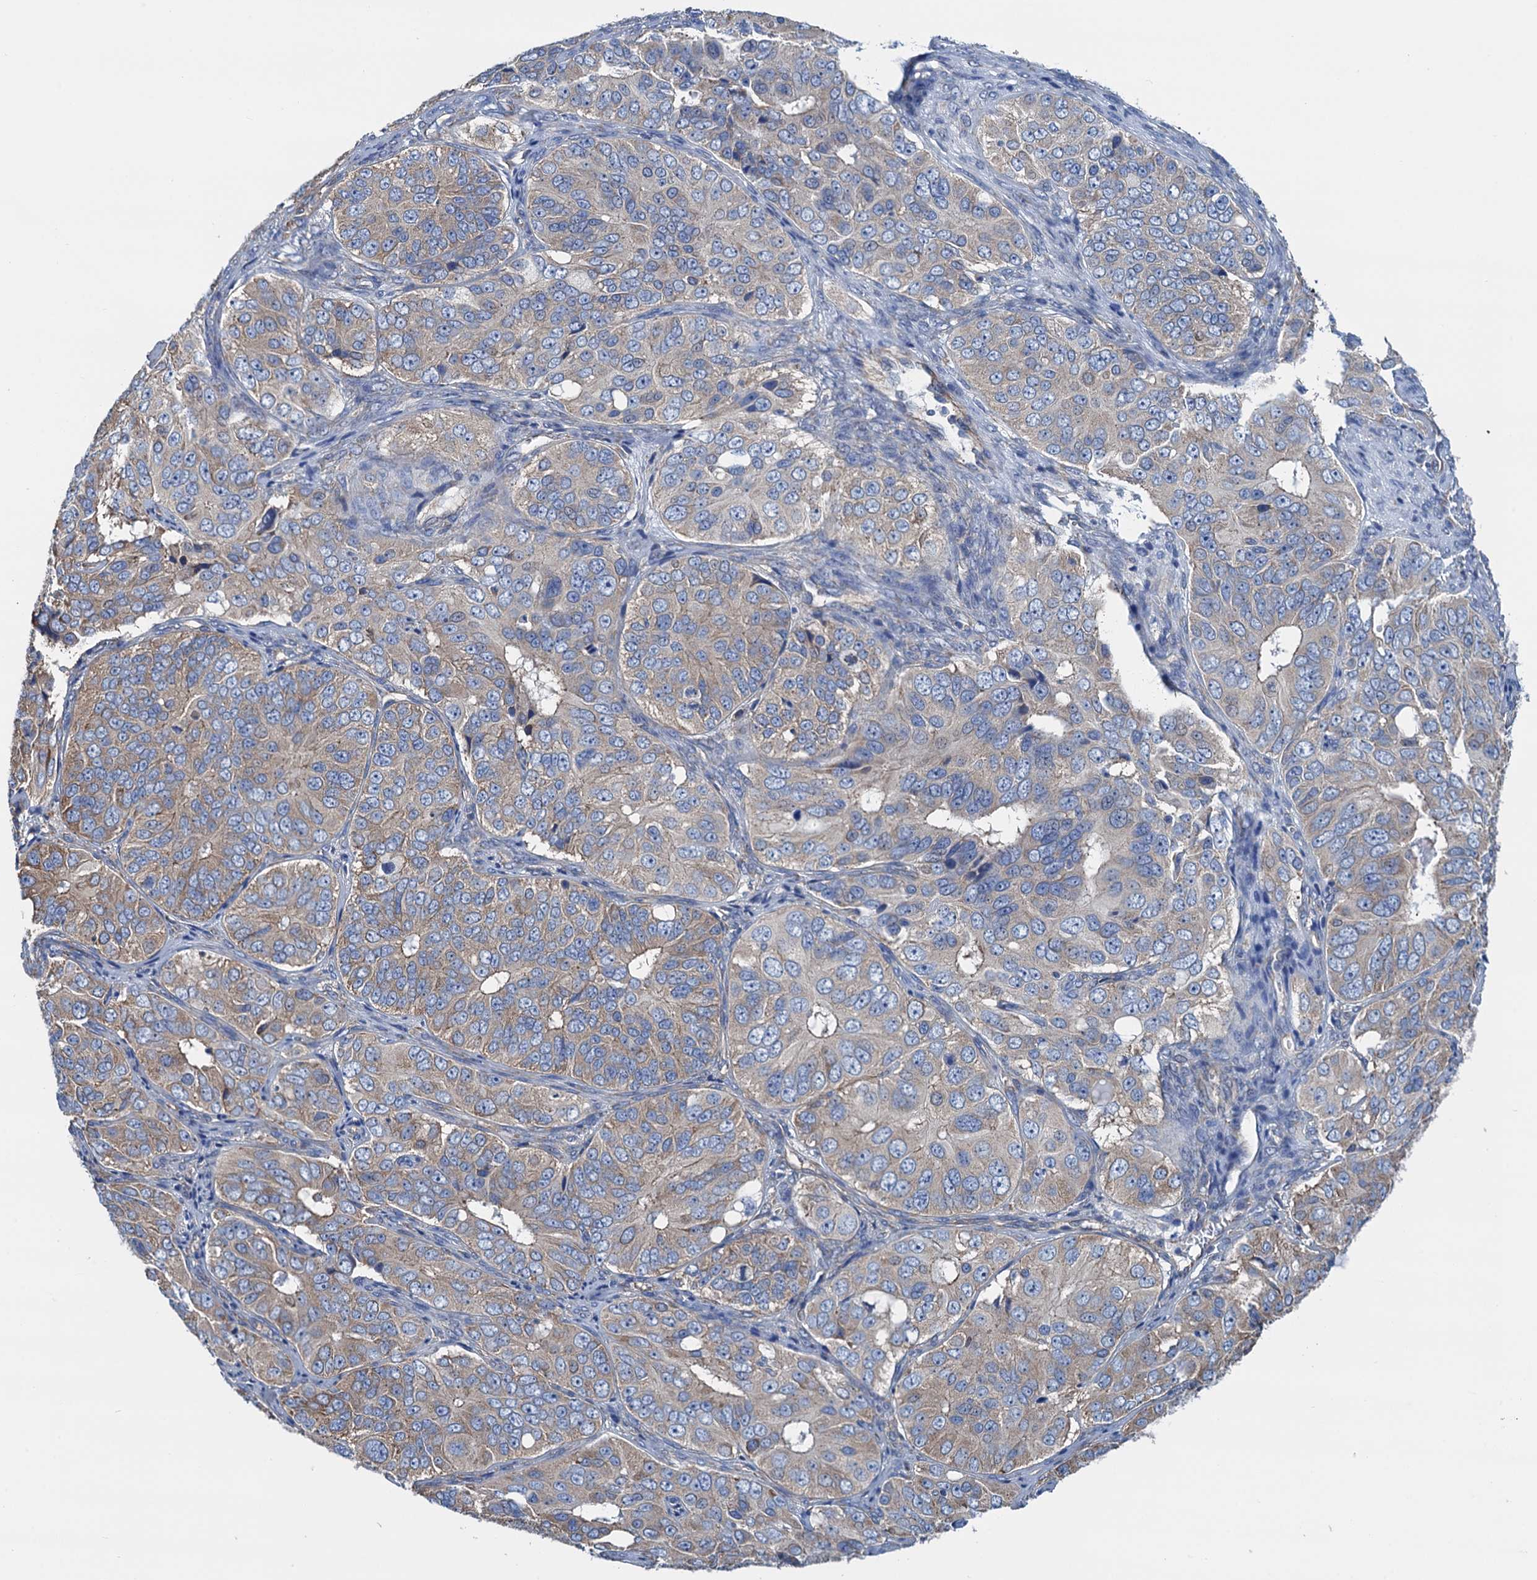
{"staining": {"intensity": "weak", "quantity": "25%-75%", "location": "cytoplasmic/membranous"}, "tissue": "ovarian cancer", "cell_type": "Tumor cells", "image_type": "cancer", "snomed": [{"axis": "morphology", "description": "Carcinoma, endometroid"}, {"axis": "topography", "description": "Ovary"}], "caption": "High-power microscopy captured an immunohistochemistry photomicrograph of ovarian endometroid carcinoma, revealing weak cytoplasmic/membranous positivity in approximately 25%-75% of tumor cells. (DAB IHC, brown staining for protein, blue staining for nuclei).", "gene": "SLC12A7", "patient": {"sex": "female", "age": 51}}